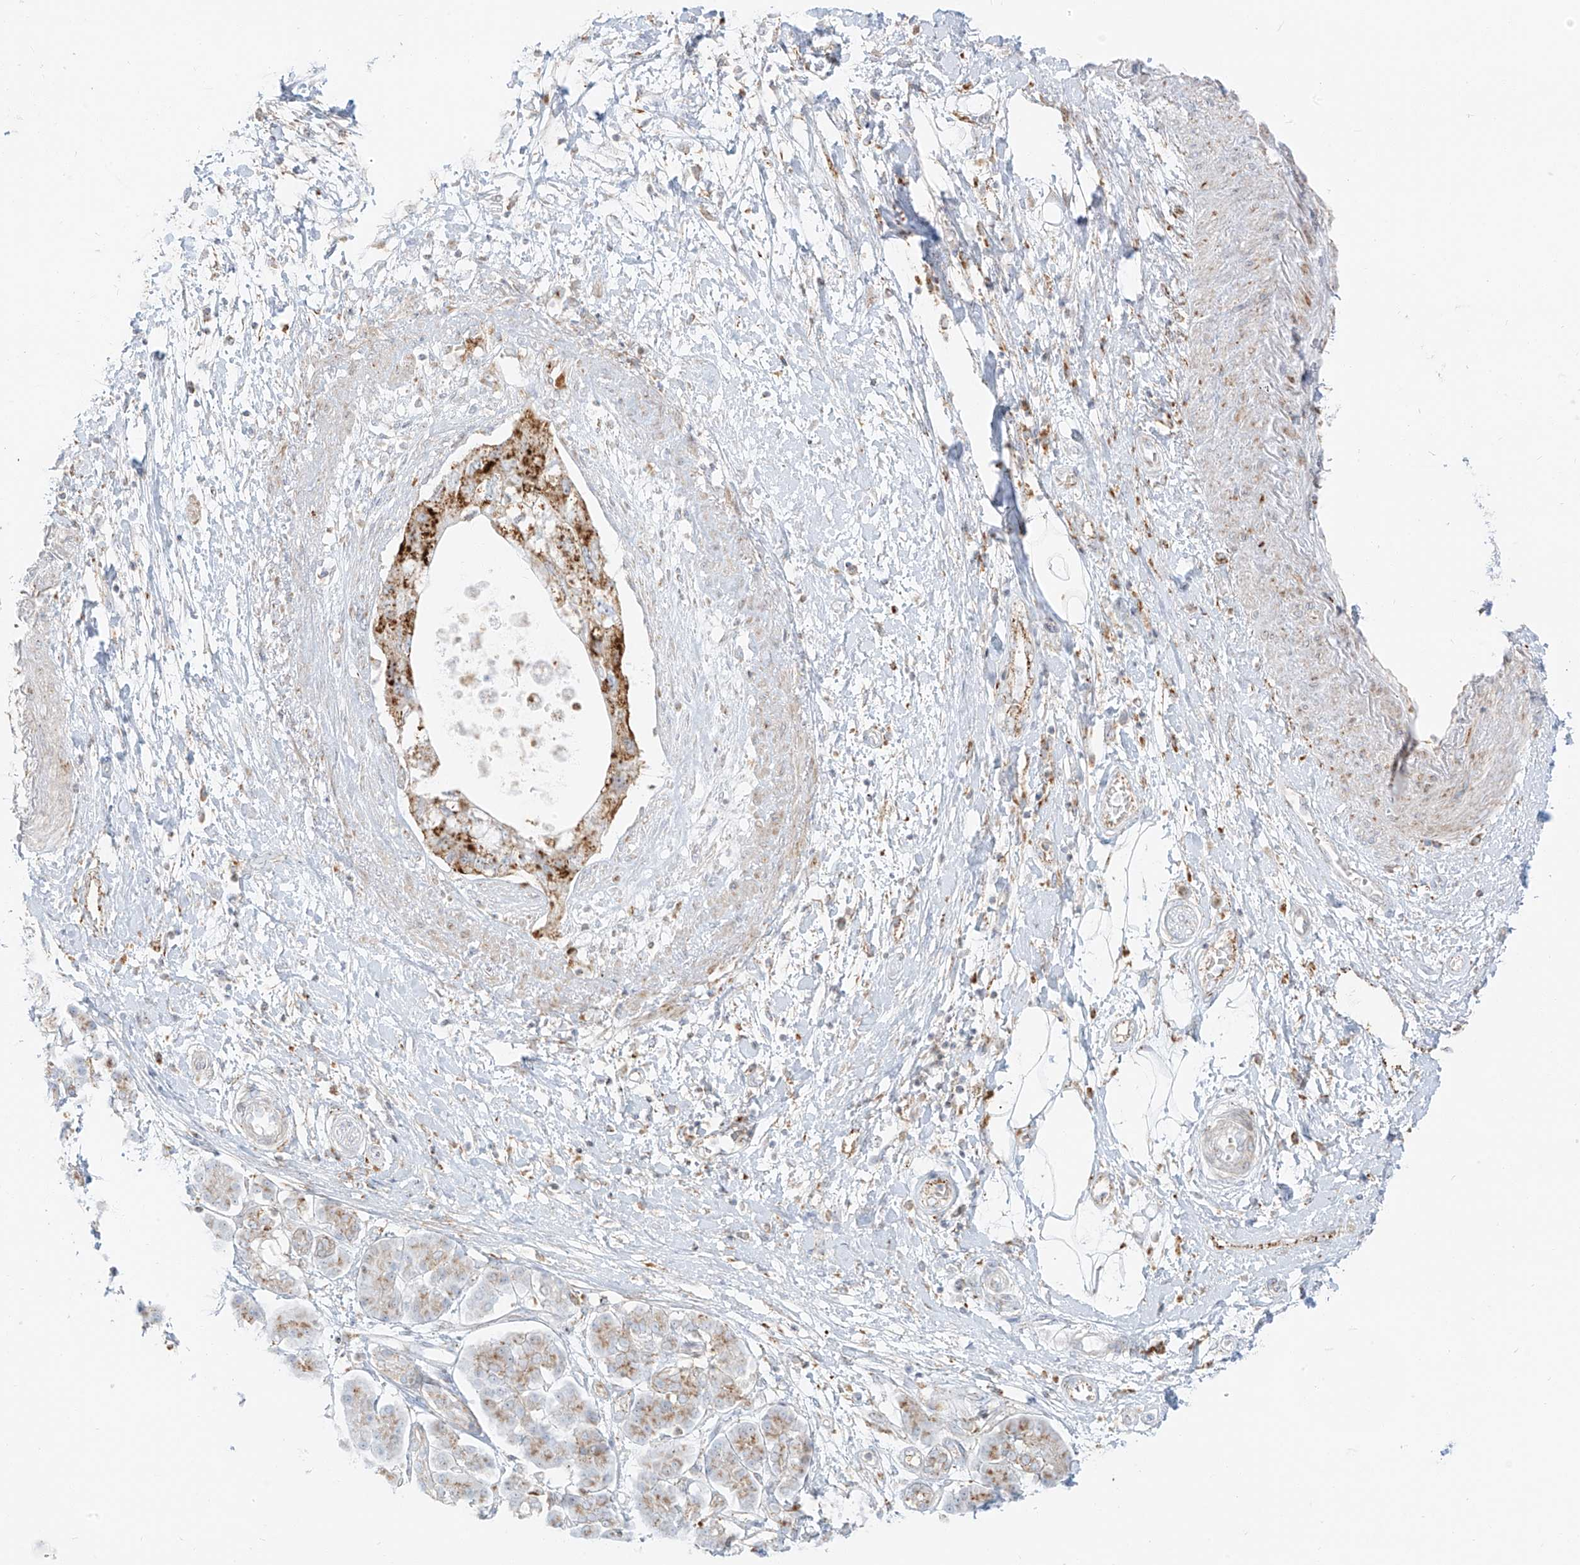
{"staining": {"intensity": "moderate", "quantity": ">75%", "location": "cytoplasmic/membranous"}, "tissue": "pancreatic cancer", "cell_type": "Tumor cells", "image_type": "cancer", "snomed": [{"axis": "morphology", "description": "Adenocarcinoma, NOS"}, {"axis": "topography", "description": "Pancreas"}], "caption": "A histopathology image of human adenocarcinoma (pancreatic) stained for a protein shows moderate cytoplasmic/membranous brown staining in tumor cells.", "gene": "SLC35F6", "patient": {"sex": "female", "age": 73}}